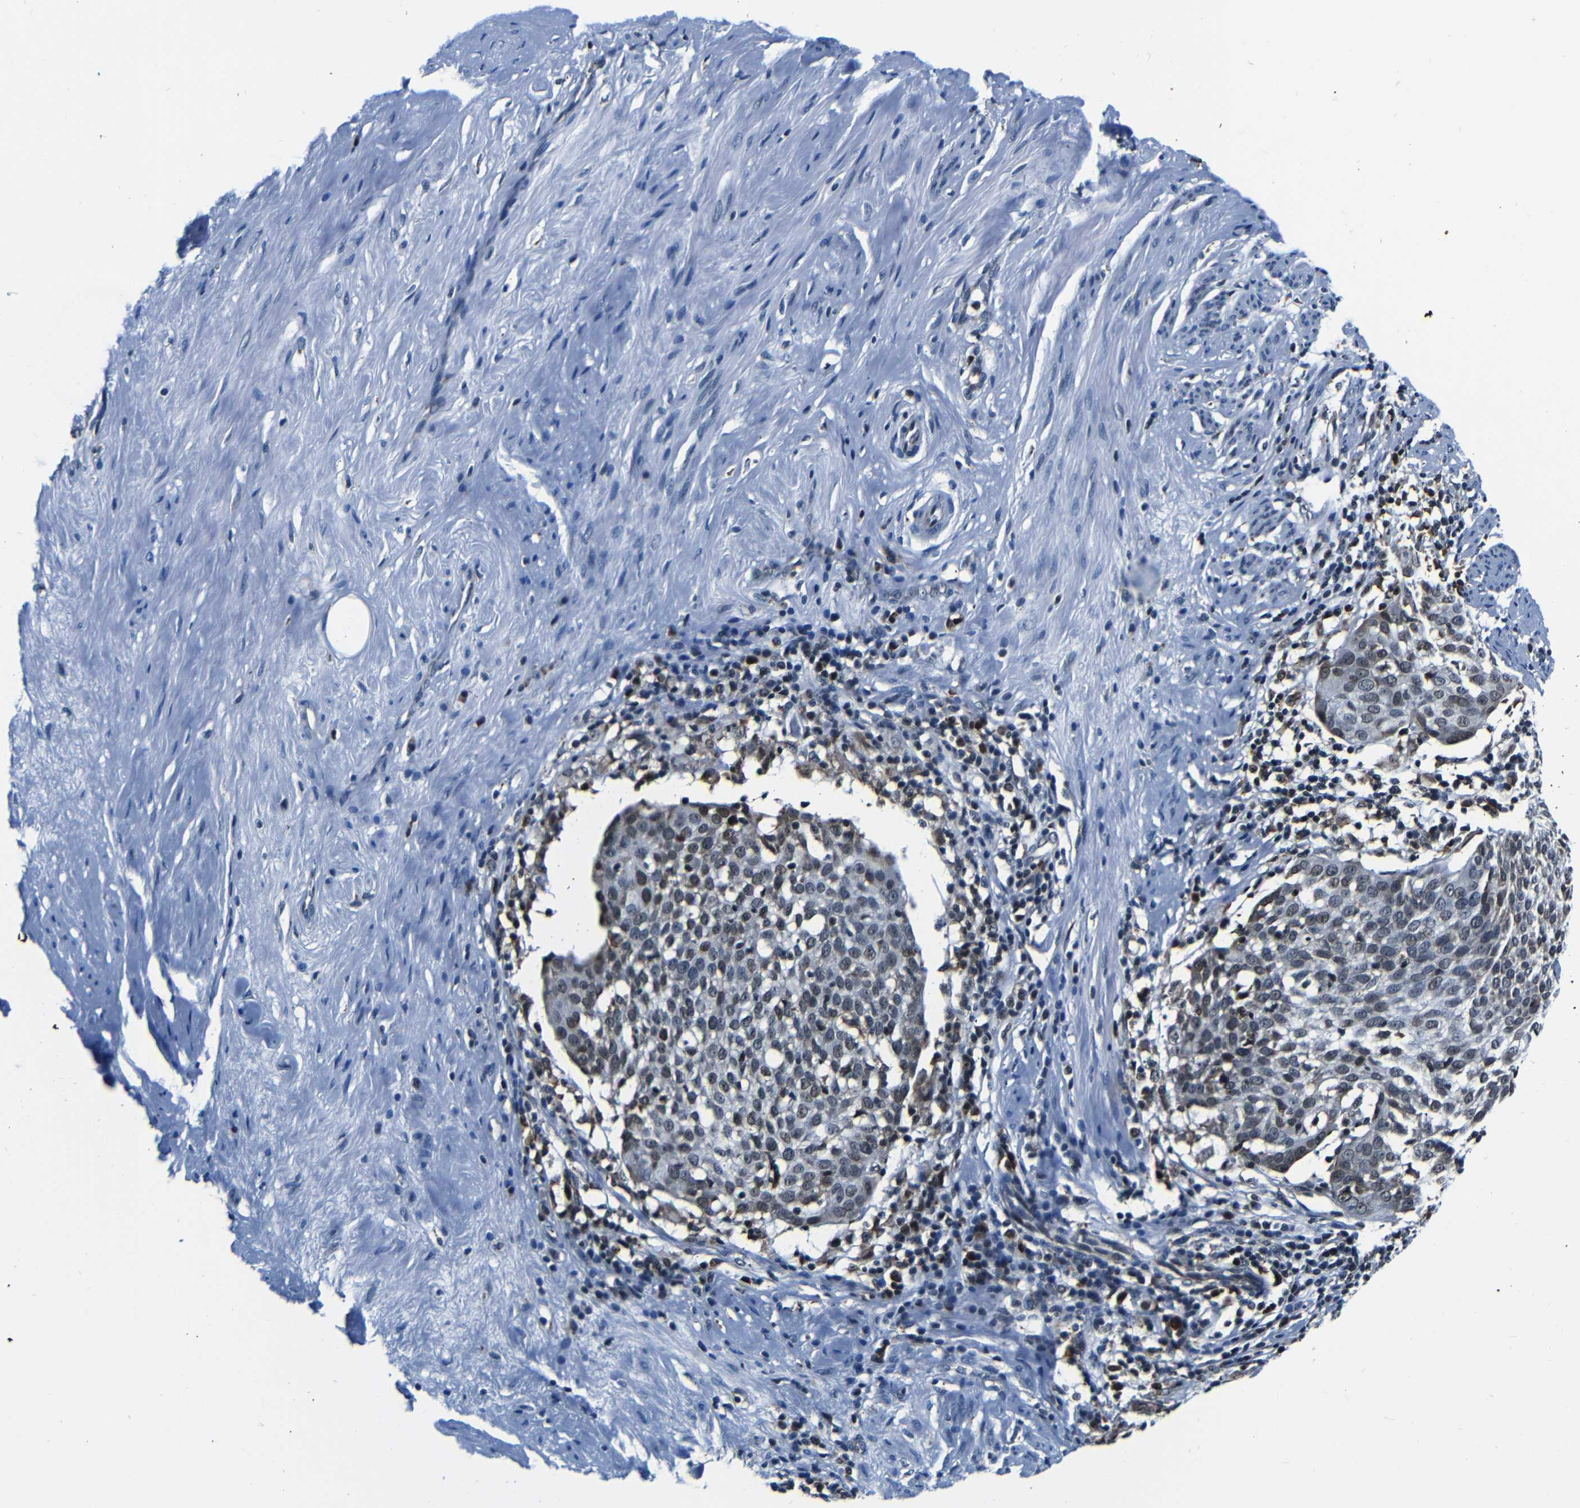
{"staining": {"intensity": "weak", "quantity": "25%-75%", "location": "nuclear"}, "tissue": "cervical cancer", "cell_type": "Tumor cells", "image_type": "cancer", "snomed": [{"axis": "morphology", "description": "Squamous cell carcinoma, NOS"}, {"axis": "topography", "description": "Cervix"}], "caption": "Immunohistochemistry micrograph of neoplastic tissue: human squamous cell carcinoma (cervical) stained using IHC shows low levels of weak protein expression localized specifically in the nuclear of tumor cells, appearing as a nuclear brown color.", "gene": "NCBP3", "patient": {"sex": "female", "age": 51}}